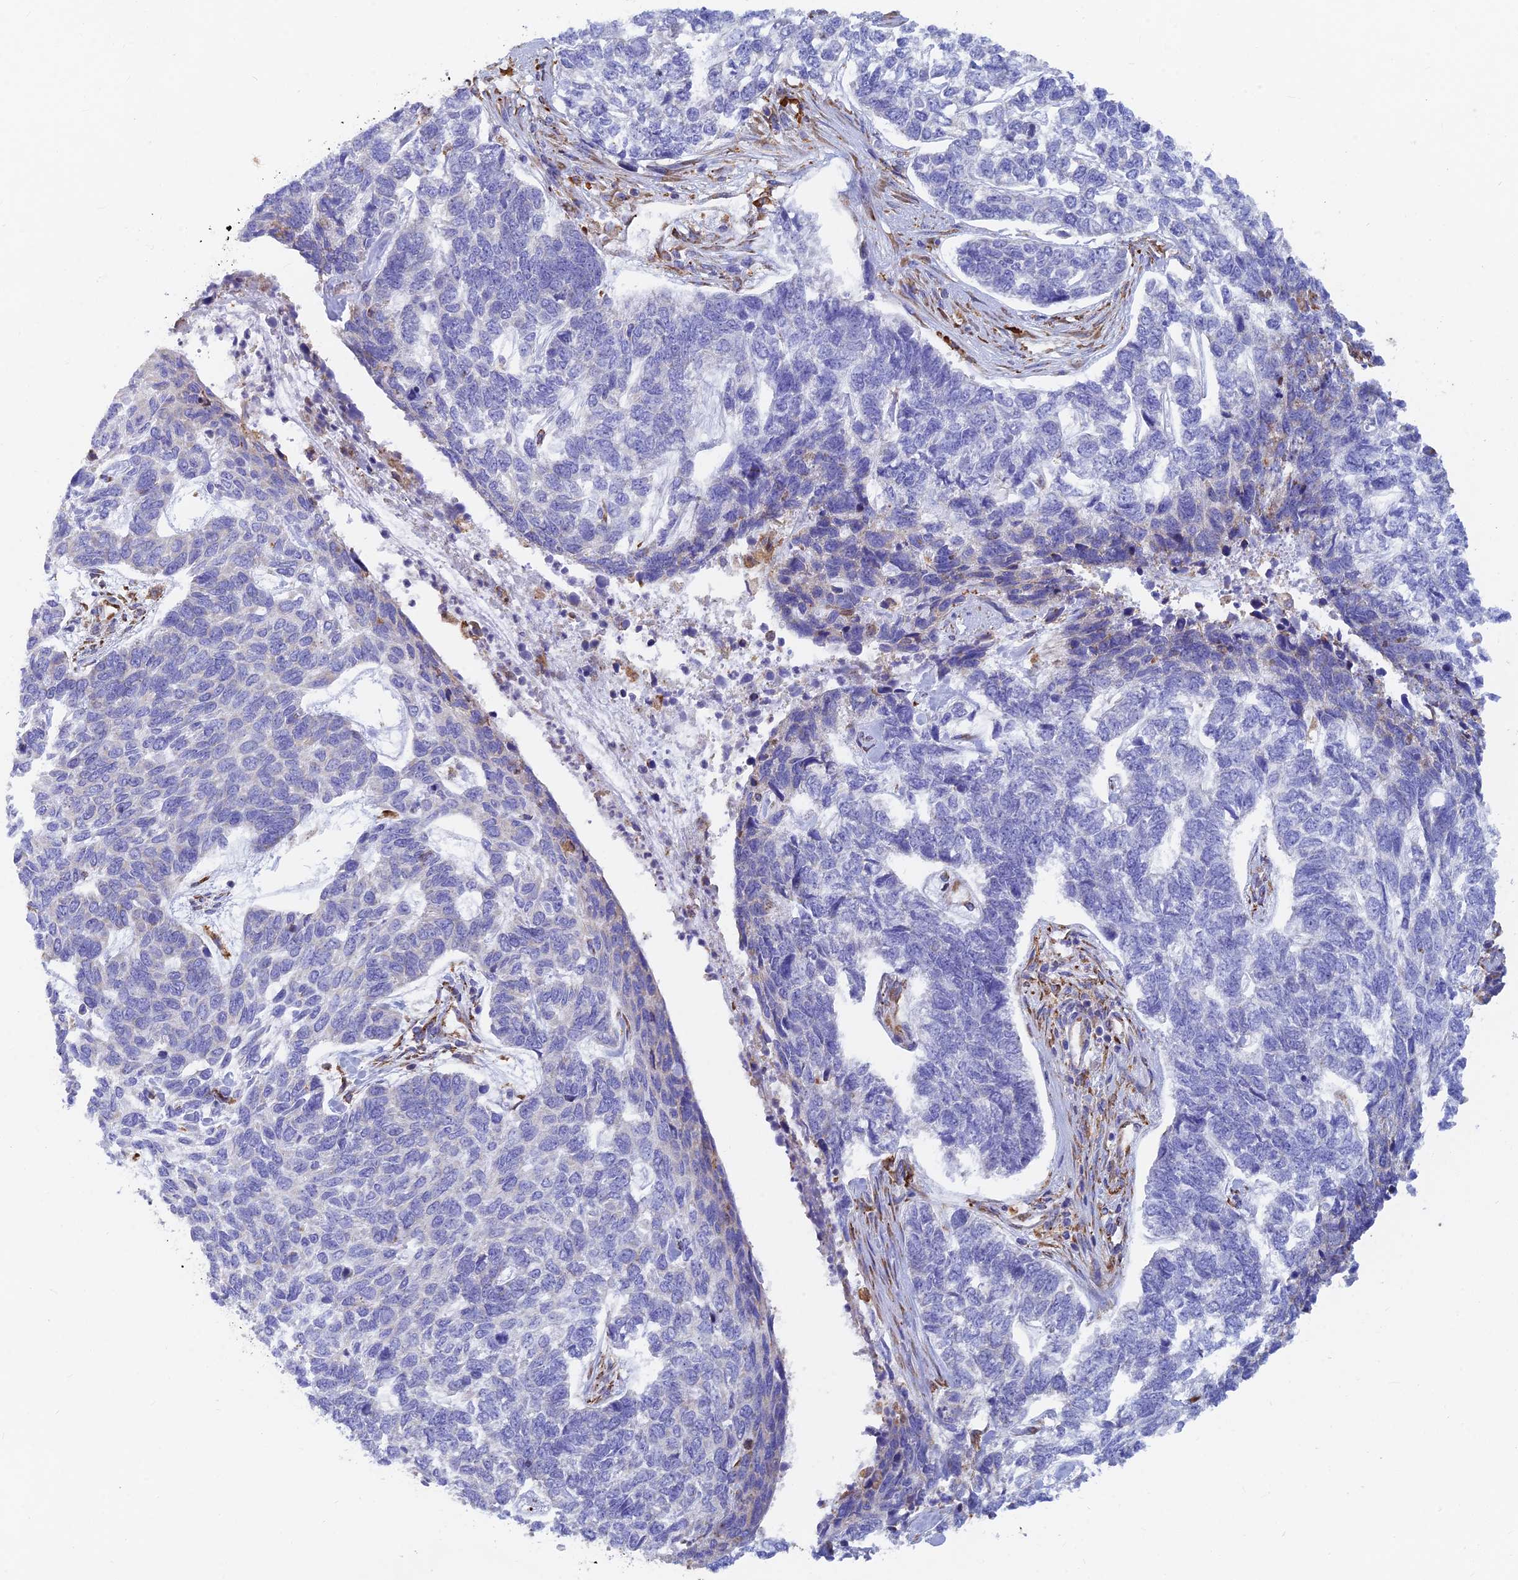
{"staining": {"intensity": "negative", "quantity": "none", "location": "none"}, "tissue": "skin cancer", "cell_type": "Tumor cells", "image_type": "cancer", "snomed": [{"axis": "morphology", "description": "Basal cell carcinoma"}, {"axis": "topography", "description": "Skin"}], "caption": "This is an immunohistochemistry photomicrograph of human basal cell carcinoma (skin). There is no positivity in tumor cells.", "gene": "WDR35", "patient": {"sex": "female", "age": 65}}